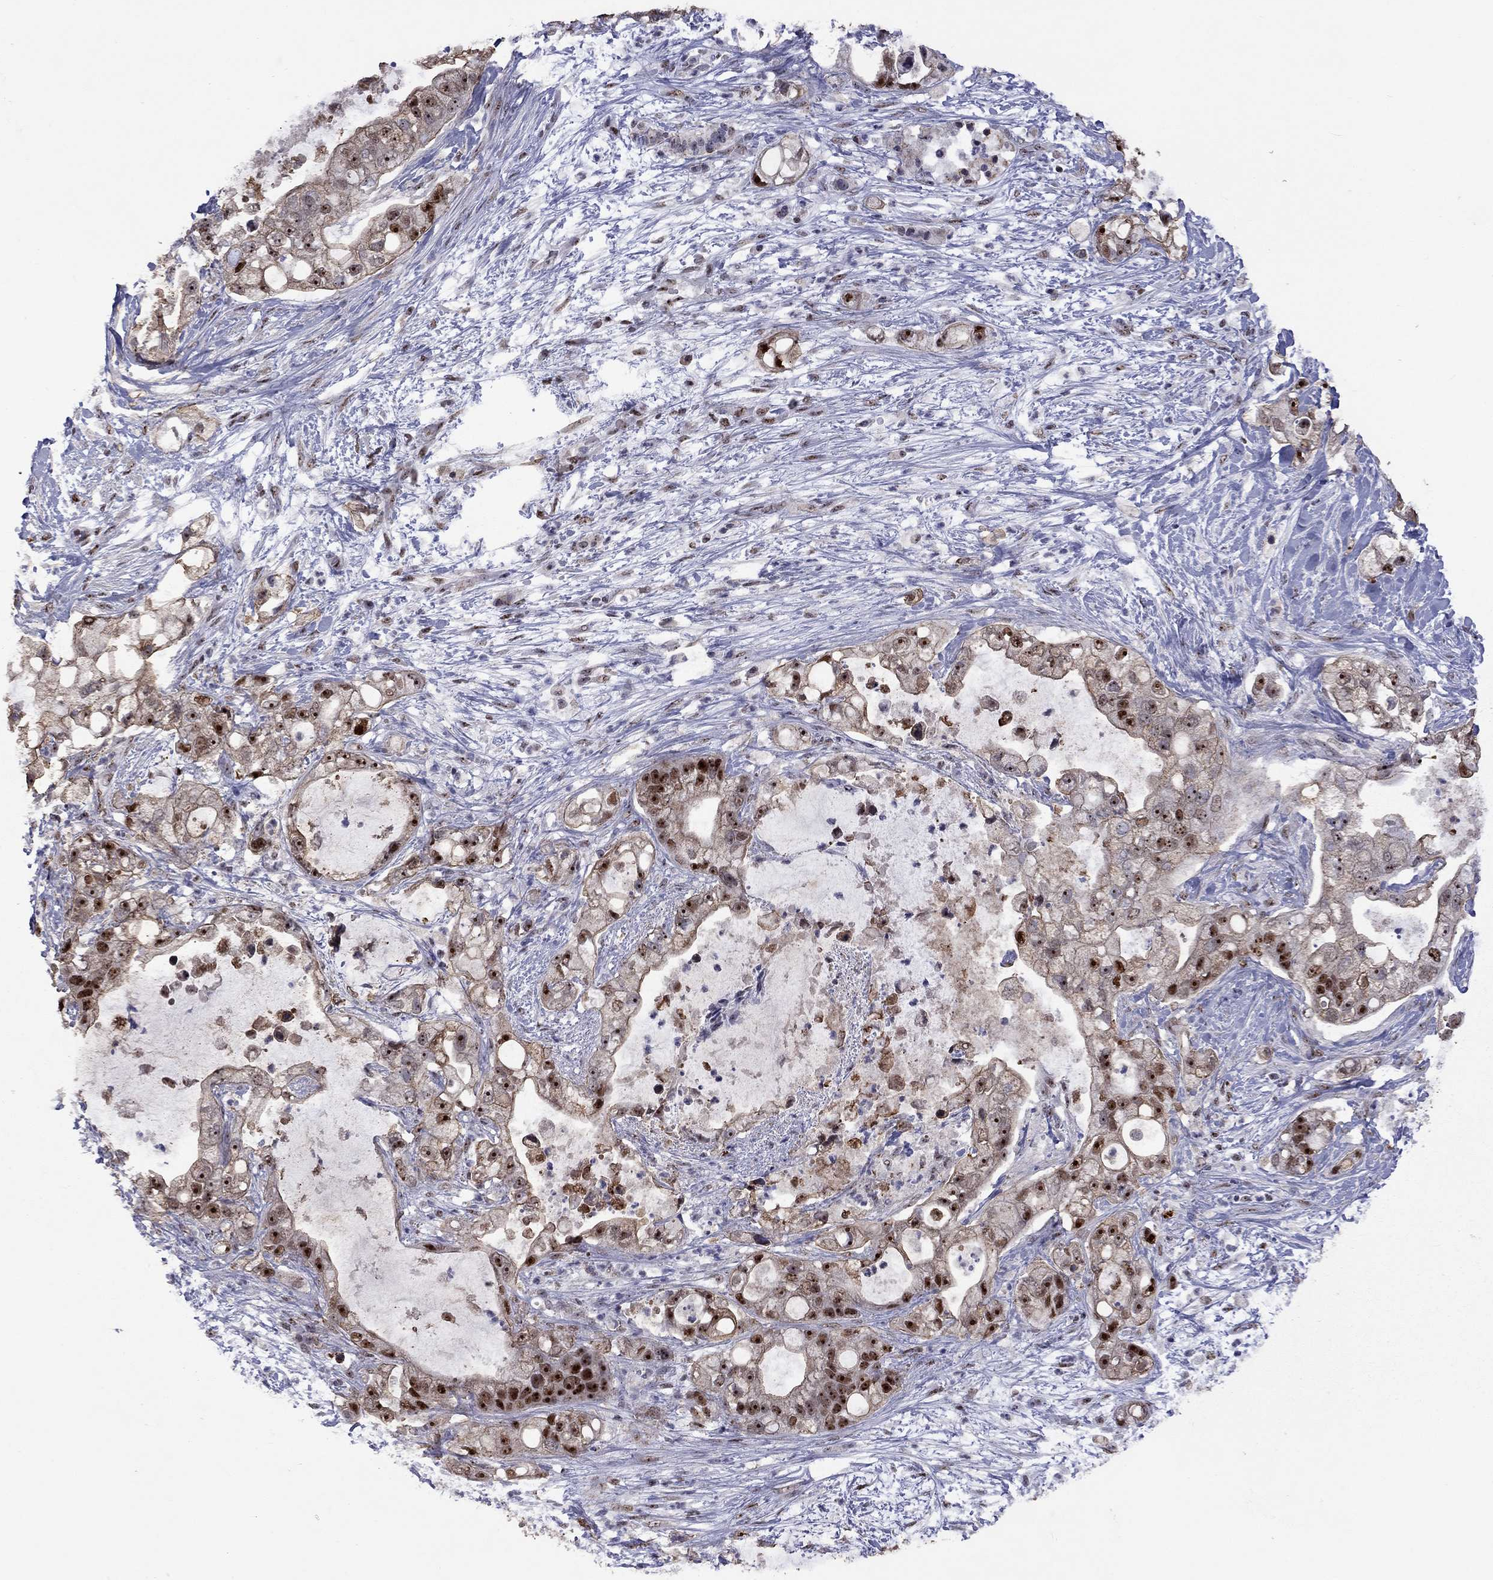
{"staining": {"intensity": "strong", "quantity": "25%-75%", "location": "nuclear"}, "tissue": "pancreatic cancer", "cell_type": "Tumor cells", "image_type": "cancer", "snomed": [{"axis": "morphology", "description": "Adenocarcinoma, NOS"}, {"axis": "topography", "description": "Pancreas"}], "caption": "Pancreatic cancer stained with DAB immunohistochemistry (IHC) shows high levels of strong nuclear staining in about 25%-75% of tumor cells. (Brightfield microscopy of DAB IHC at high magnification).", "gene": "SPOUT1", "patient": {"sex": "female", "age": 69}}